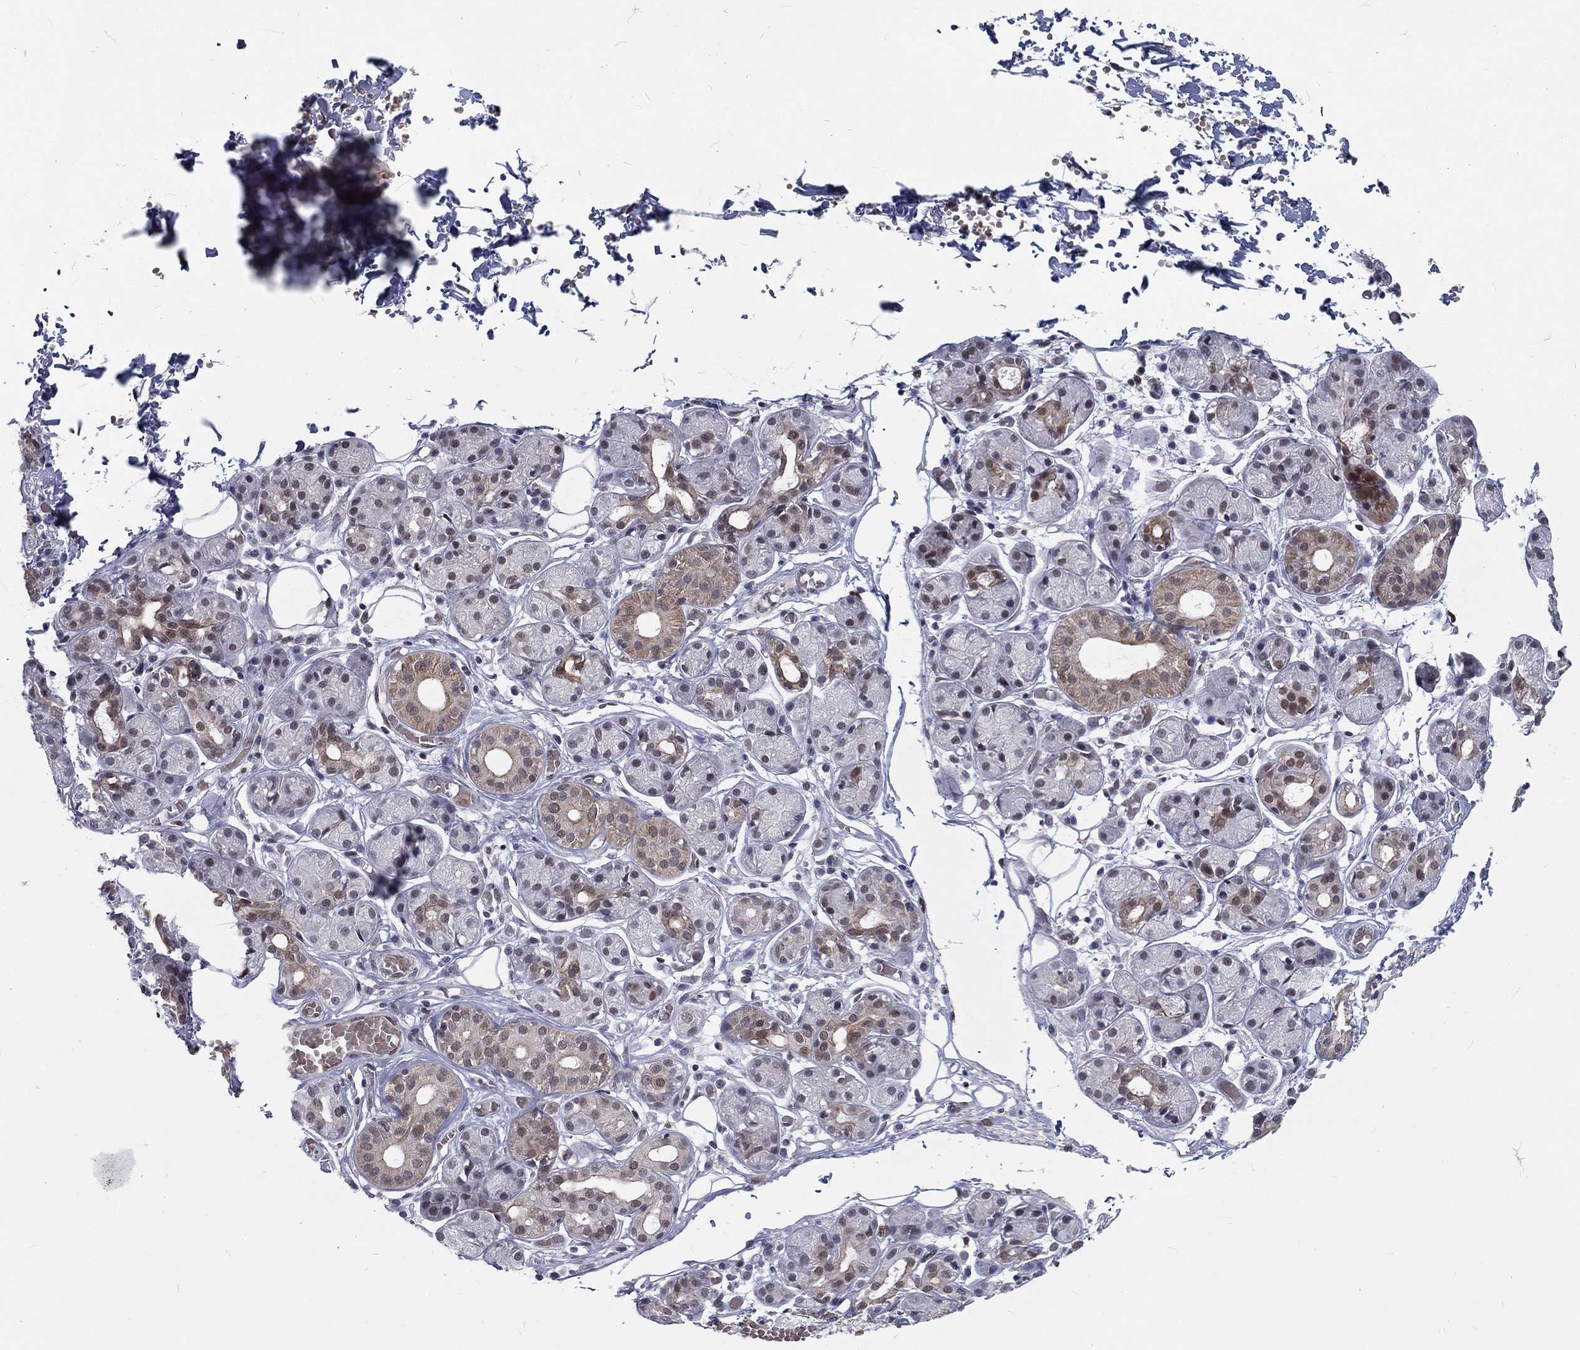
{"staining": {"intensity": "weak", "quantity": "<25%", "location": "cytoplasmic/membranous,nuclear"}, "tissue": "salivary gland", "cell_type": "Glandular cells", "image_type": "normal", "snomed": [{"axis": "morphology", "description": "Normal tissue, NOS"}, {"axis": "topography", "description": "Salivary gland"}, {"axis": "topography", "description": "Peripheral nerve tissue"}], "caption": "Immunohistochemistry image of normal salivary gland: human salivary gland stained with DAB reveals no significant protein staining in glandular cells. Brightfield microscopy of immunohistochemistry stained with DAB (3,3'-diaminobenzidine) (brown) and hematoxylin (blue), captured at high magnification.", "gene": "ZBED1", "patient": {"sex": "male", "age": 71}}